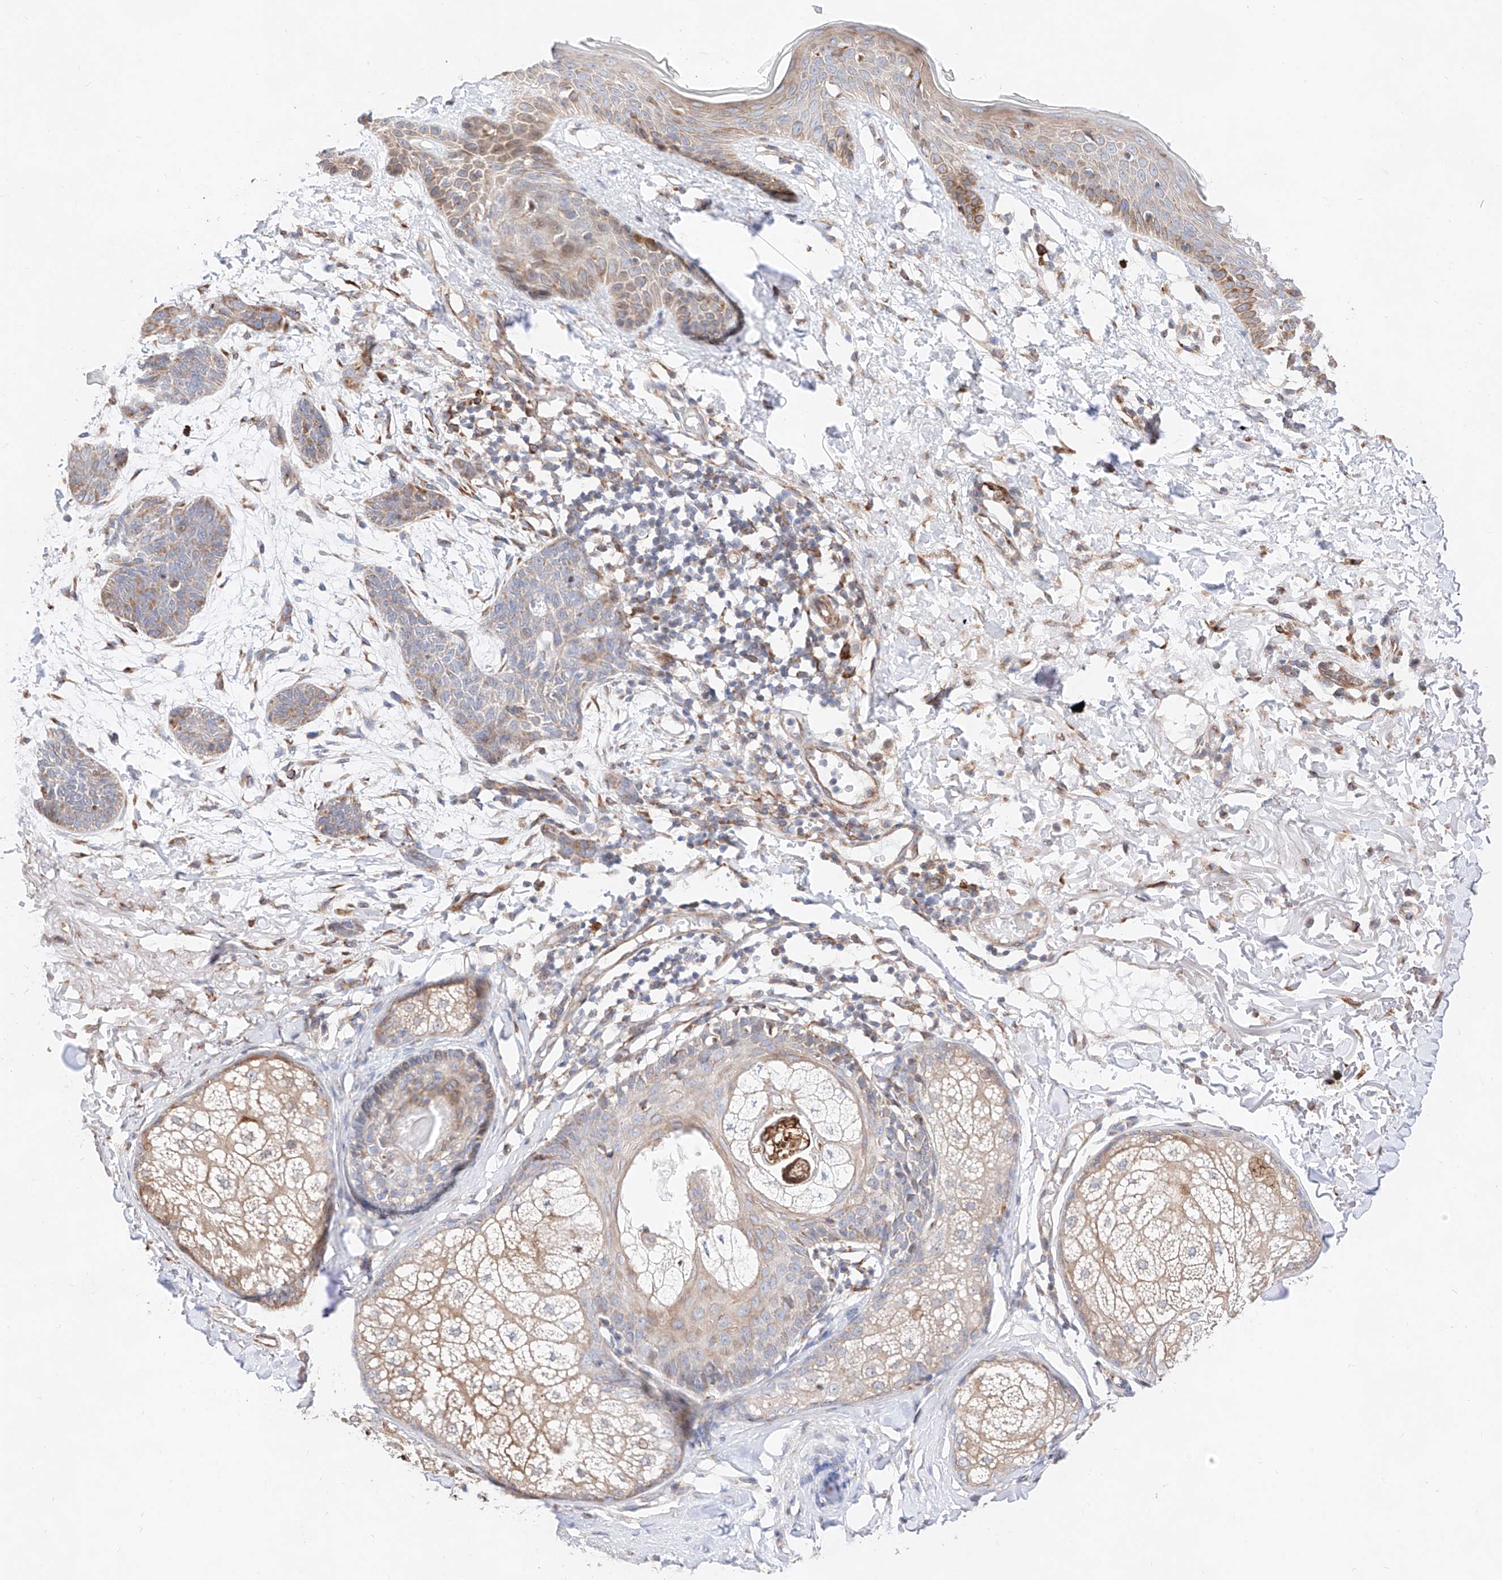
{"staining": {"intensity": "weak", "quantity": "<25%", "location": "cytoplasmic/membranous"}, "tissue": "skin cancer", "cell_type": "Tumor cells", "image_type": "cancer", "snomed": [{"axis": "morphology", "description": "Basal cell carcinoma"}, {"axis": "topography", "description": "Skin"}], "caption": "There is no significant staining in tumor cells of skin basal cell carcinoma.", "gene": "ATP9B", "patient": {"sex": "male", "age": 85}}